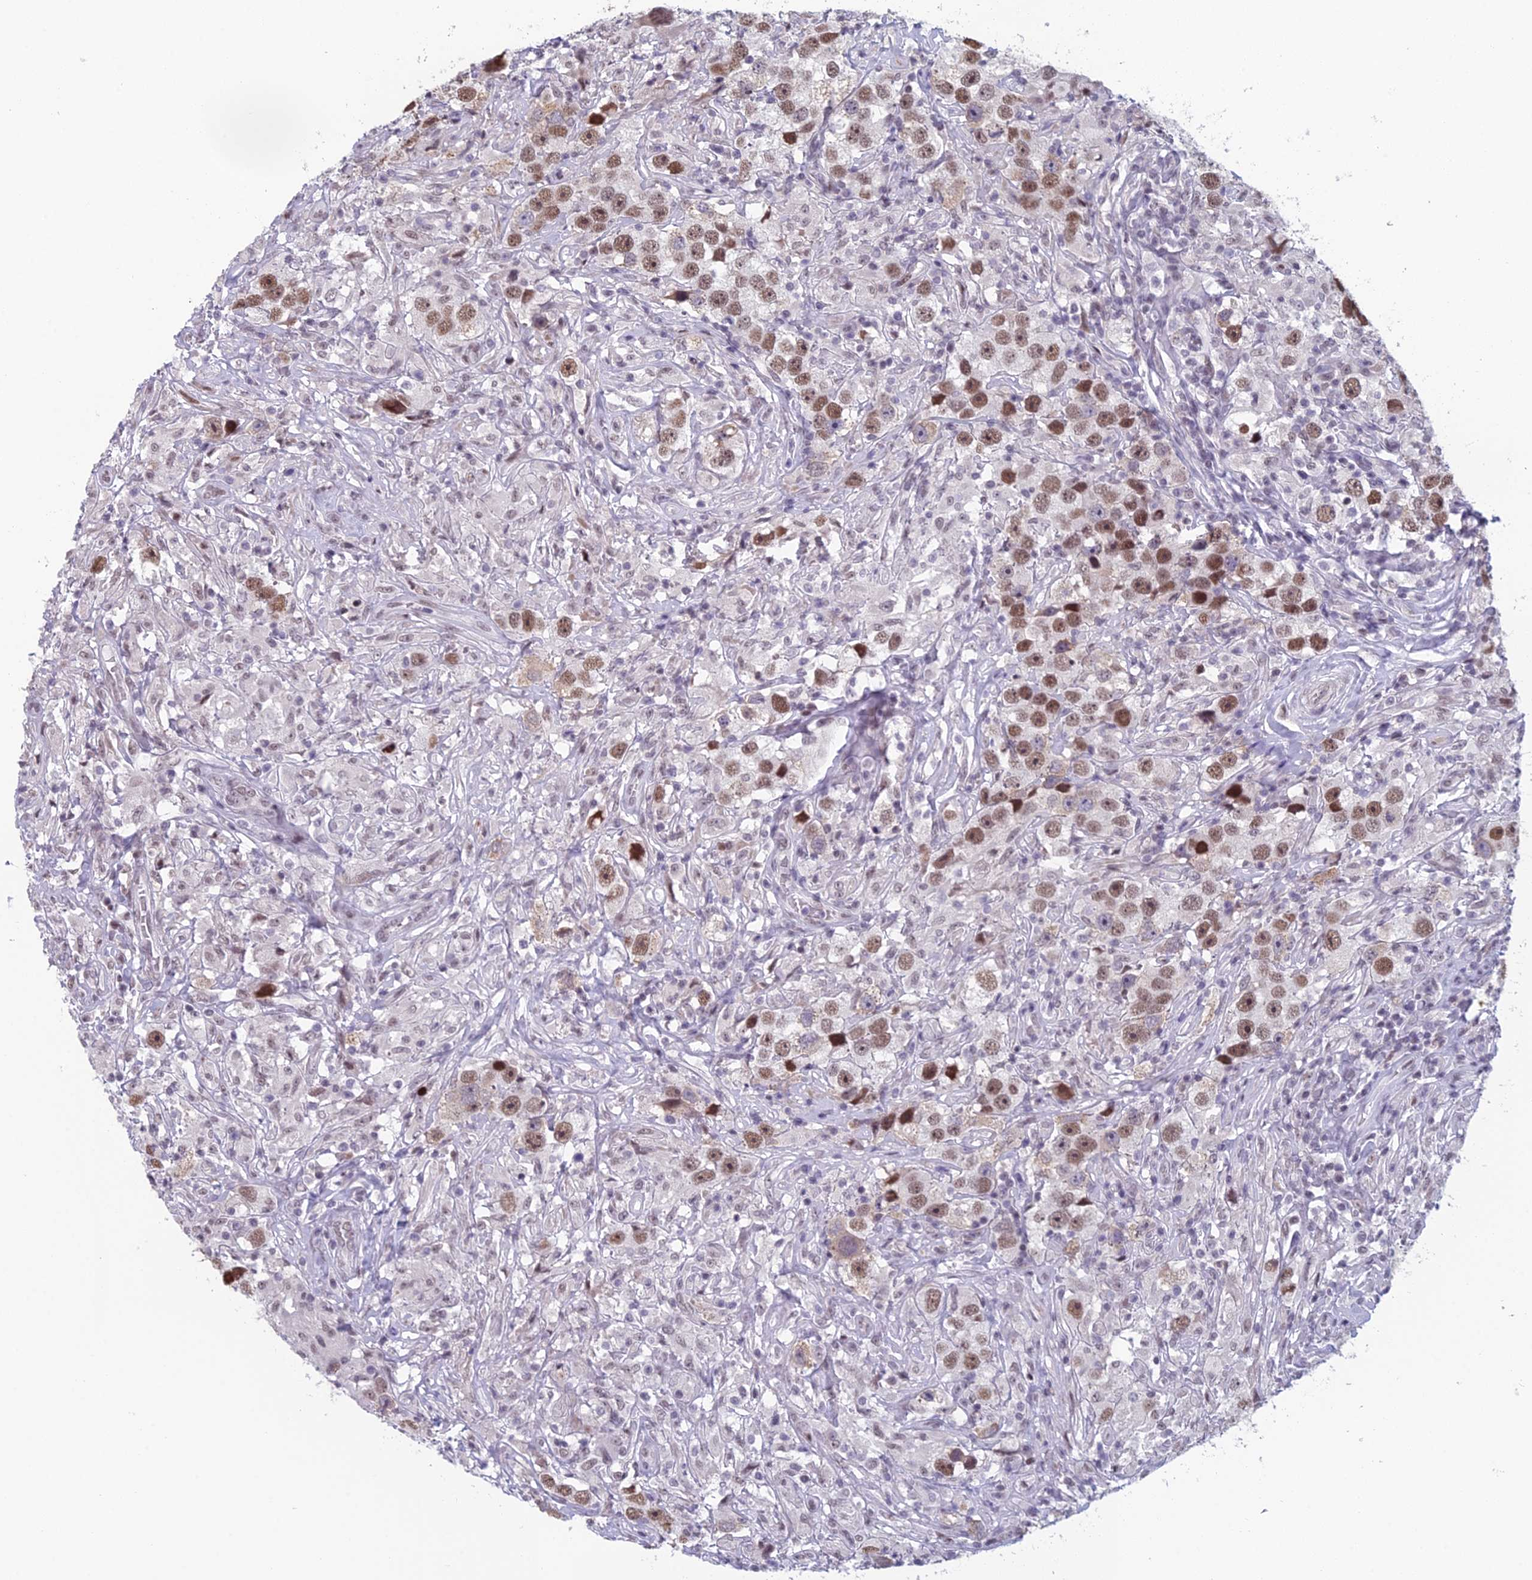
{"staining": {"intensity": "moderate", "quantity": ">75%", "location": "nuclear"}, "tissue": "testis cancer", "cell_type": "Tumor cells", "image_type": "cancer", "snomed": [{"axis": "morphology", "description": "Seminoma, NOS"}, {"axis": "topography", "description": "Testis"}], "caption": "Testis seminoma was stained to show a protein in brown. There is medium levels of moderate nuclear expression in approximately >75% of tumor cells.", "gene": "RGS17", "patient": {"sex": "male", "age": 49}}